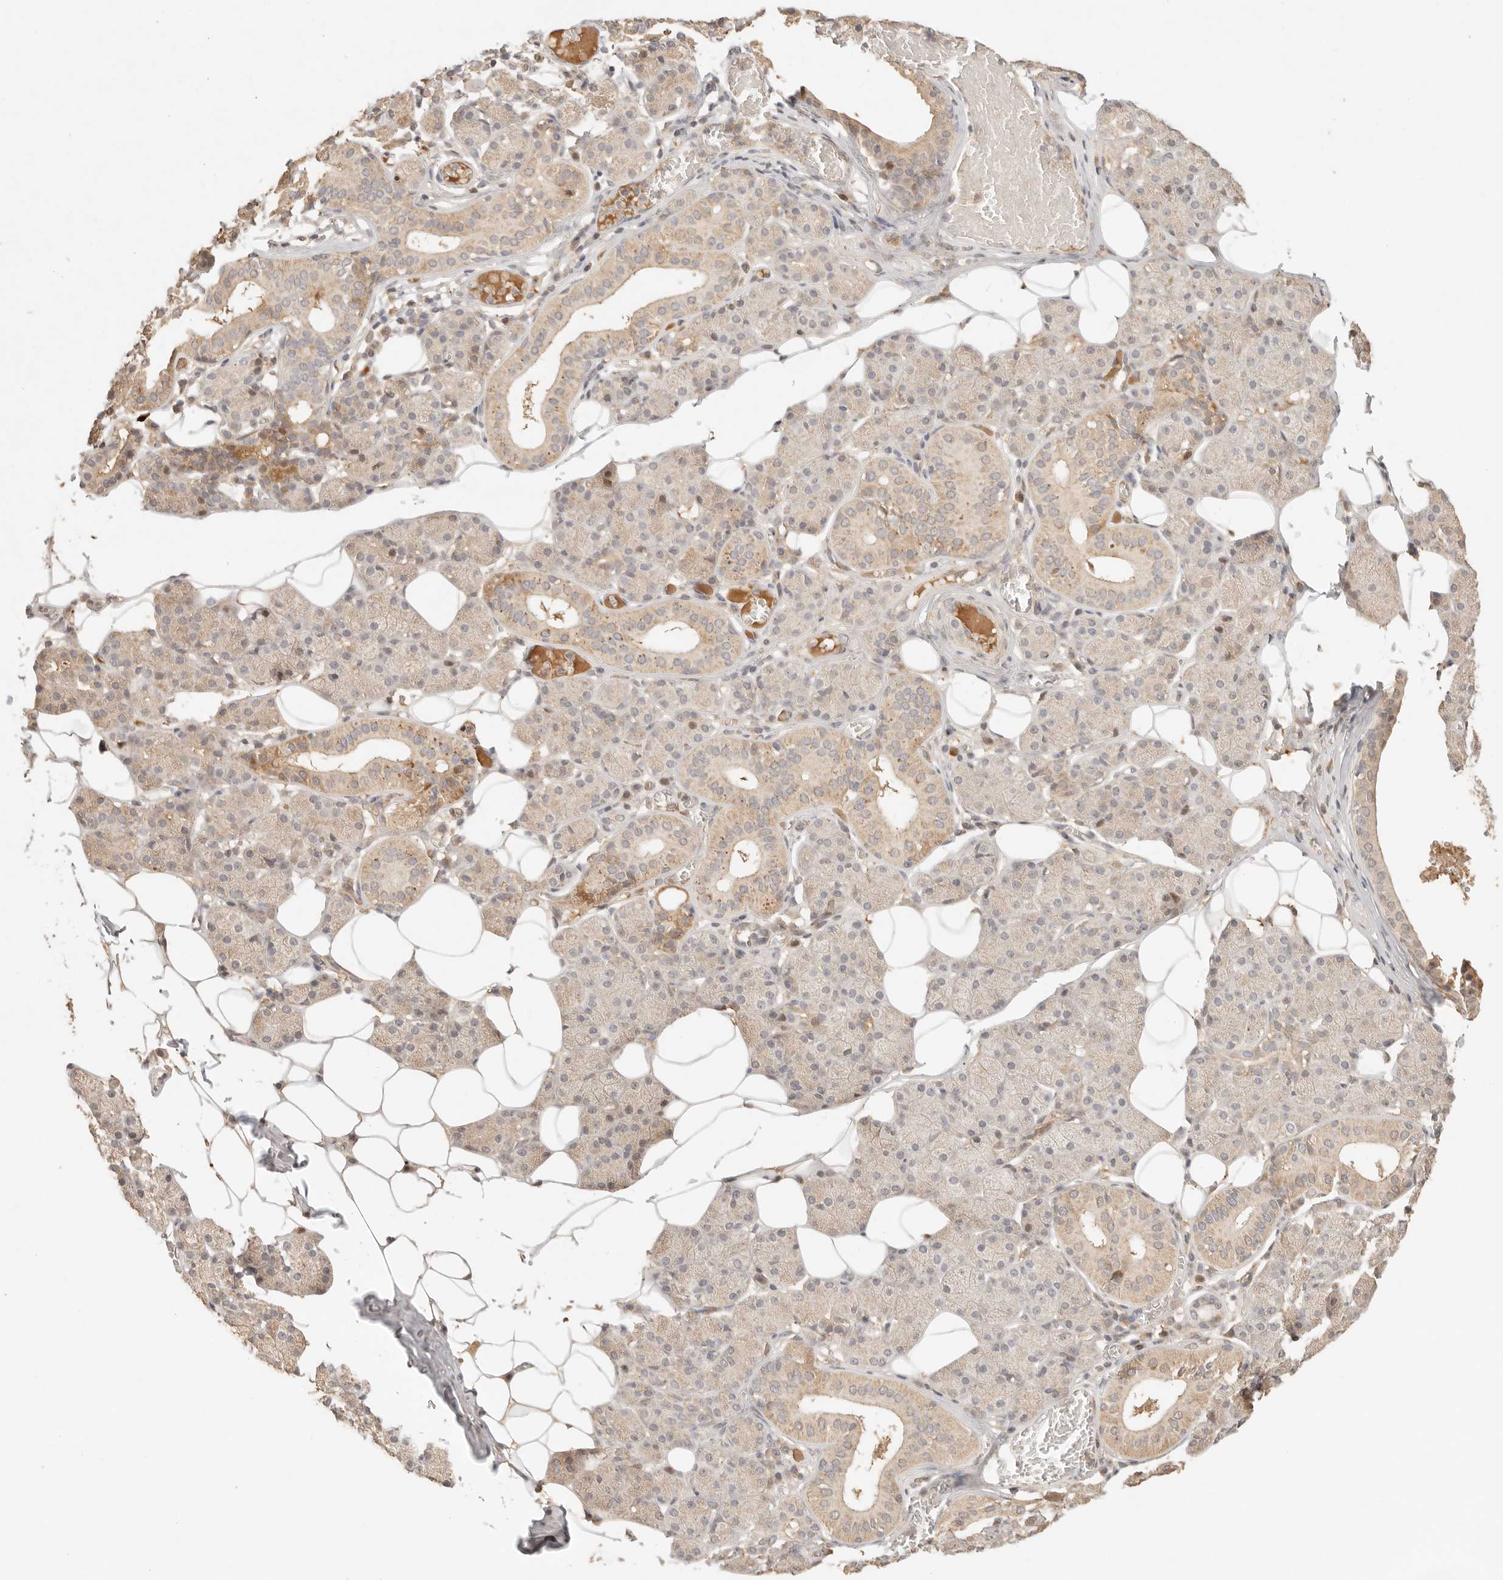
{"staining": {"intensity": "moderate", "quantity": "<25%", "location": "cytoplasmic/membranous"}, "tissue": "salivary gland", "cell_type": "Glandular cells", "image_type": "normal", "snomed": [{"axis": "morphology", "description": "Normal tissue, NOS"}, {"axis": "topography", "description": "Salivary gland"}], "caption": "The histopathology image reveals immunohistochemical staining of normal salivary gland. There is moderate cytoplasmic/membranous expression is appreciated in approximately <25% of glandular cells.", "gene": "PHLDA3", "patient": {"sex": "female", "age": 33}}